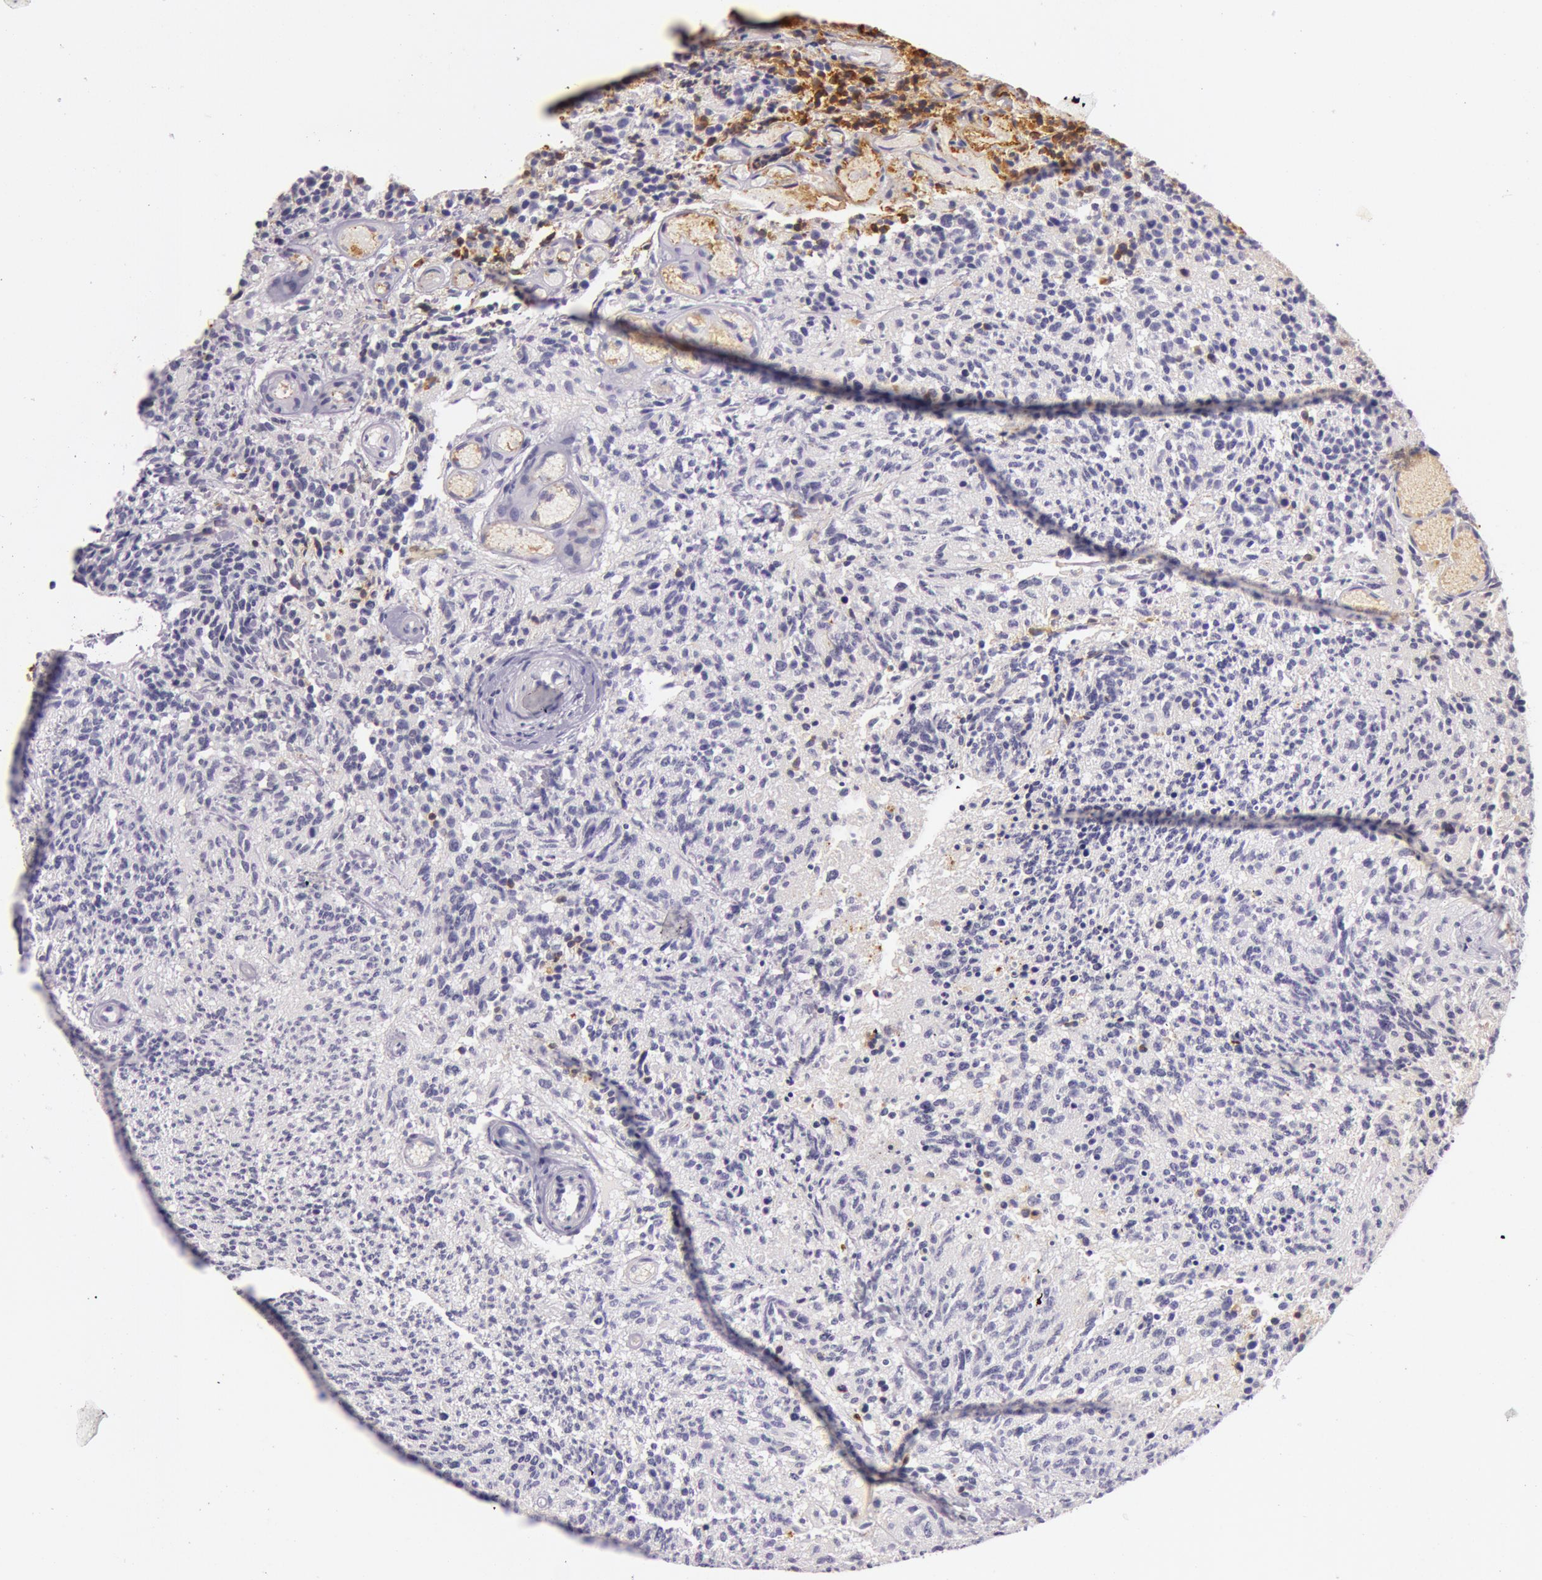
{"staining": {"intensity": "negative", "quantity": "none", "location": "none"}, "tissue": "glioma", "cell_type": "Tumor cells", "image_type": "cancer", "snomed": [{"axis": "morphology", "description": "Glioma, malignant, High grade"}, {"axis": "topography", "description": "Brain"}], "caption": "Image shows no significant protein expression in tumor cells of glioma.", "gene": "C4BPA", "patient": {"sex": "male", "age": 36}}